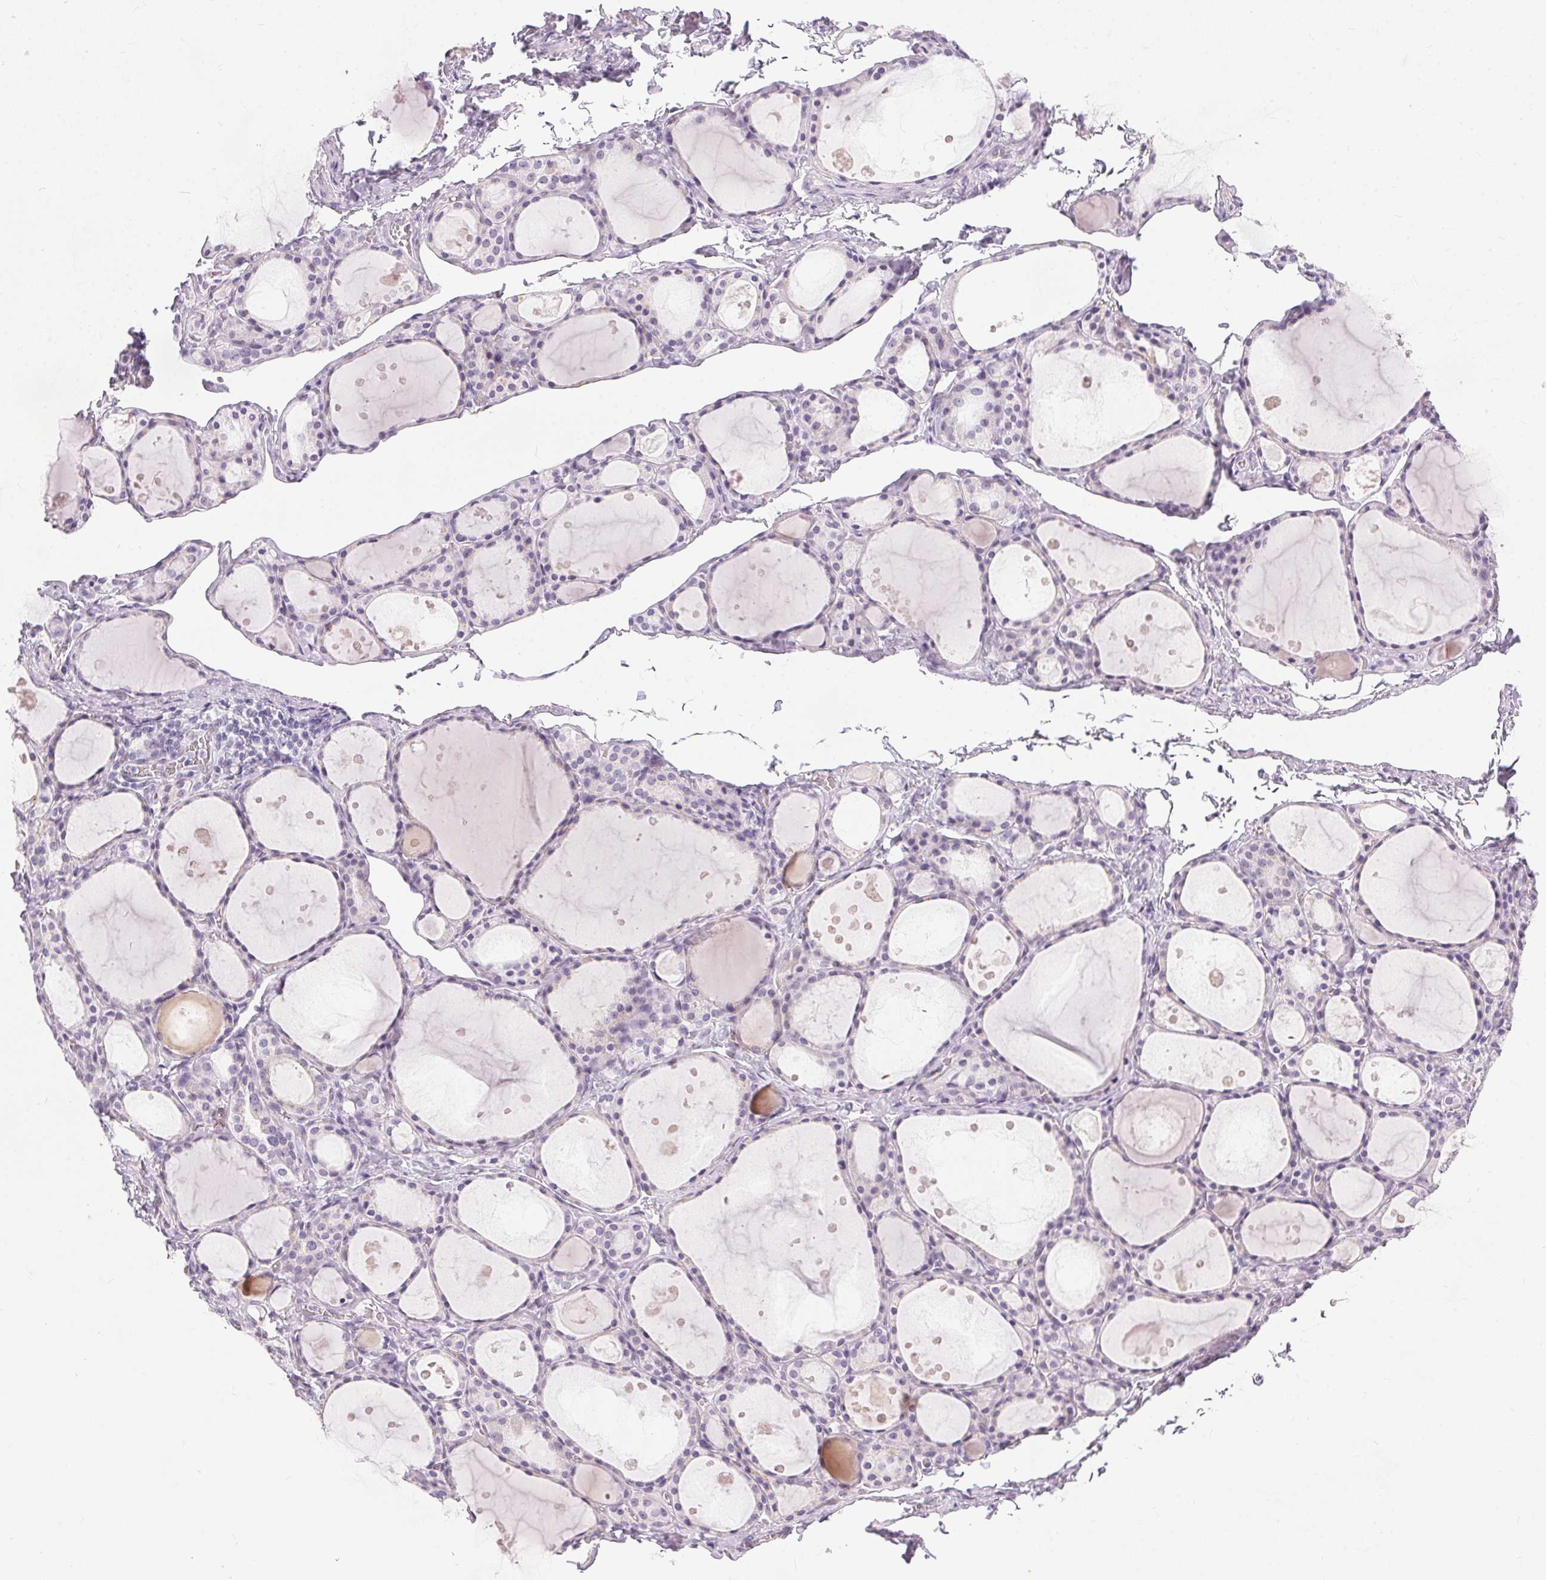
{"staining": {"intensity": "negative", "quantity": "none", "location": "none"}, "tissue": "thyroid gland", "cell_type": "Glandular cells", "image_type": "normal", "snomed": [{"axis": "morphology", "description": "Normal tissue, NOS"}, {"axis": "topography", "description": "Thyroid gland"}], "caption": "An immunohistochemistry histopathology image of benign thyroid gland is shown. There is no staining in glandular cells of thyroid gland. (DAB (3,3'-diaminobenzidine) IHC visualized using brightfield microscopy, high magnification).", "gene": "GBP6", "patient": {"sex": "male", "age": 68}}